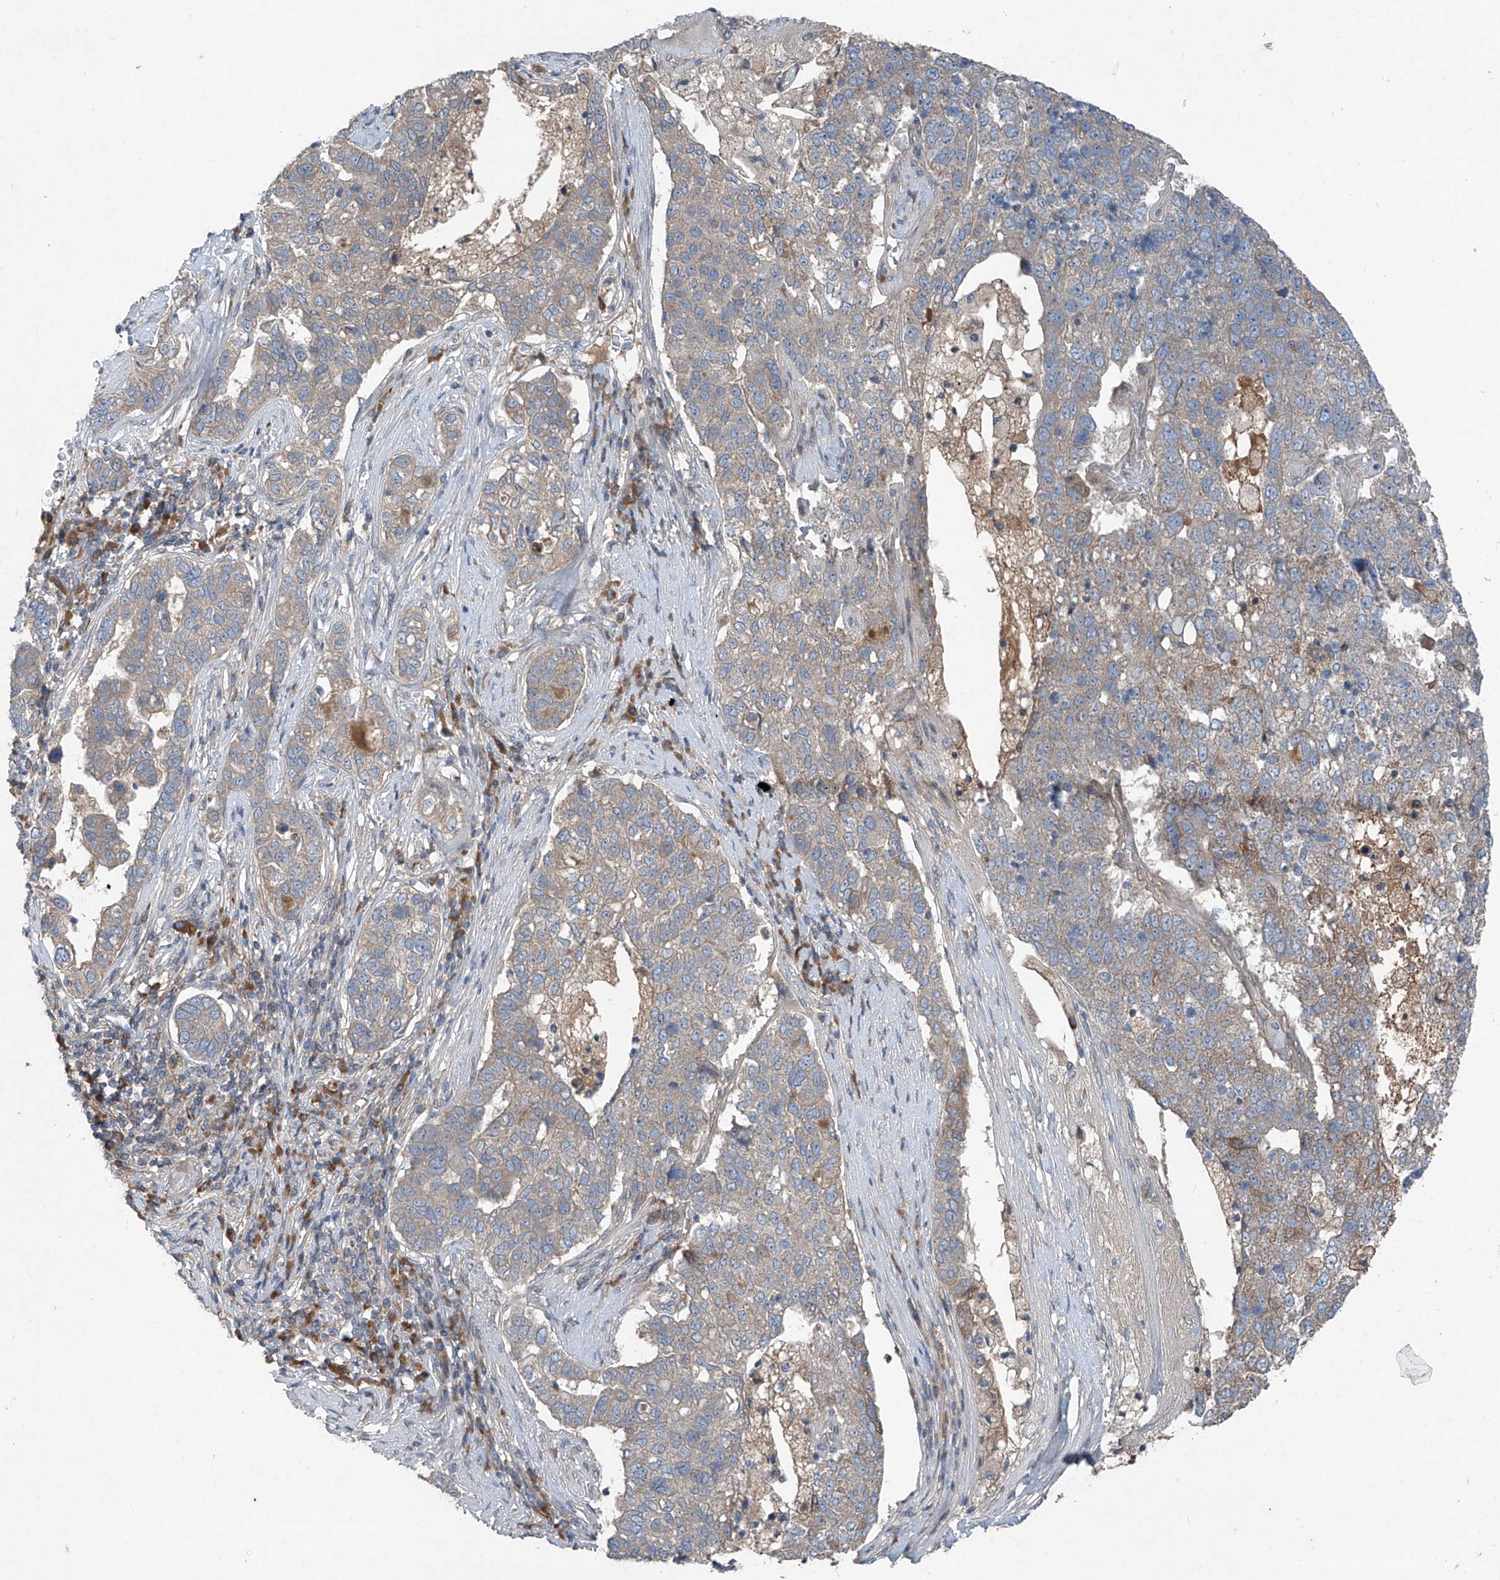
{"staining": {"intensity": "weak", "quantity": ">75%", "location": "cytoplasmic/membranous"}, "tissue": "pancreatic cancer", "cell_type": "Tumor cells", "image_type": "cancer", "snomed": [{"axis": "morphology", "description": "Adenocarcinoma, NOS"}, {"axis": "topography", "description": "Pancreas"}], "caption": "Human pancreatic cancer stained for a protein (brown) displays weak cytoplasmic/membranous positive expression in approximately >75% of tumor cells.", "gene": "FOXRED2", "patient": {"sex": "female", "age": 61}}